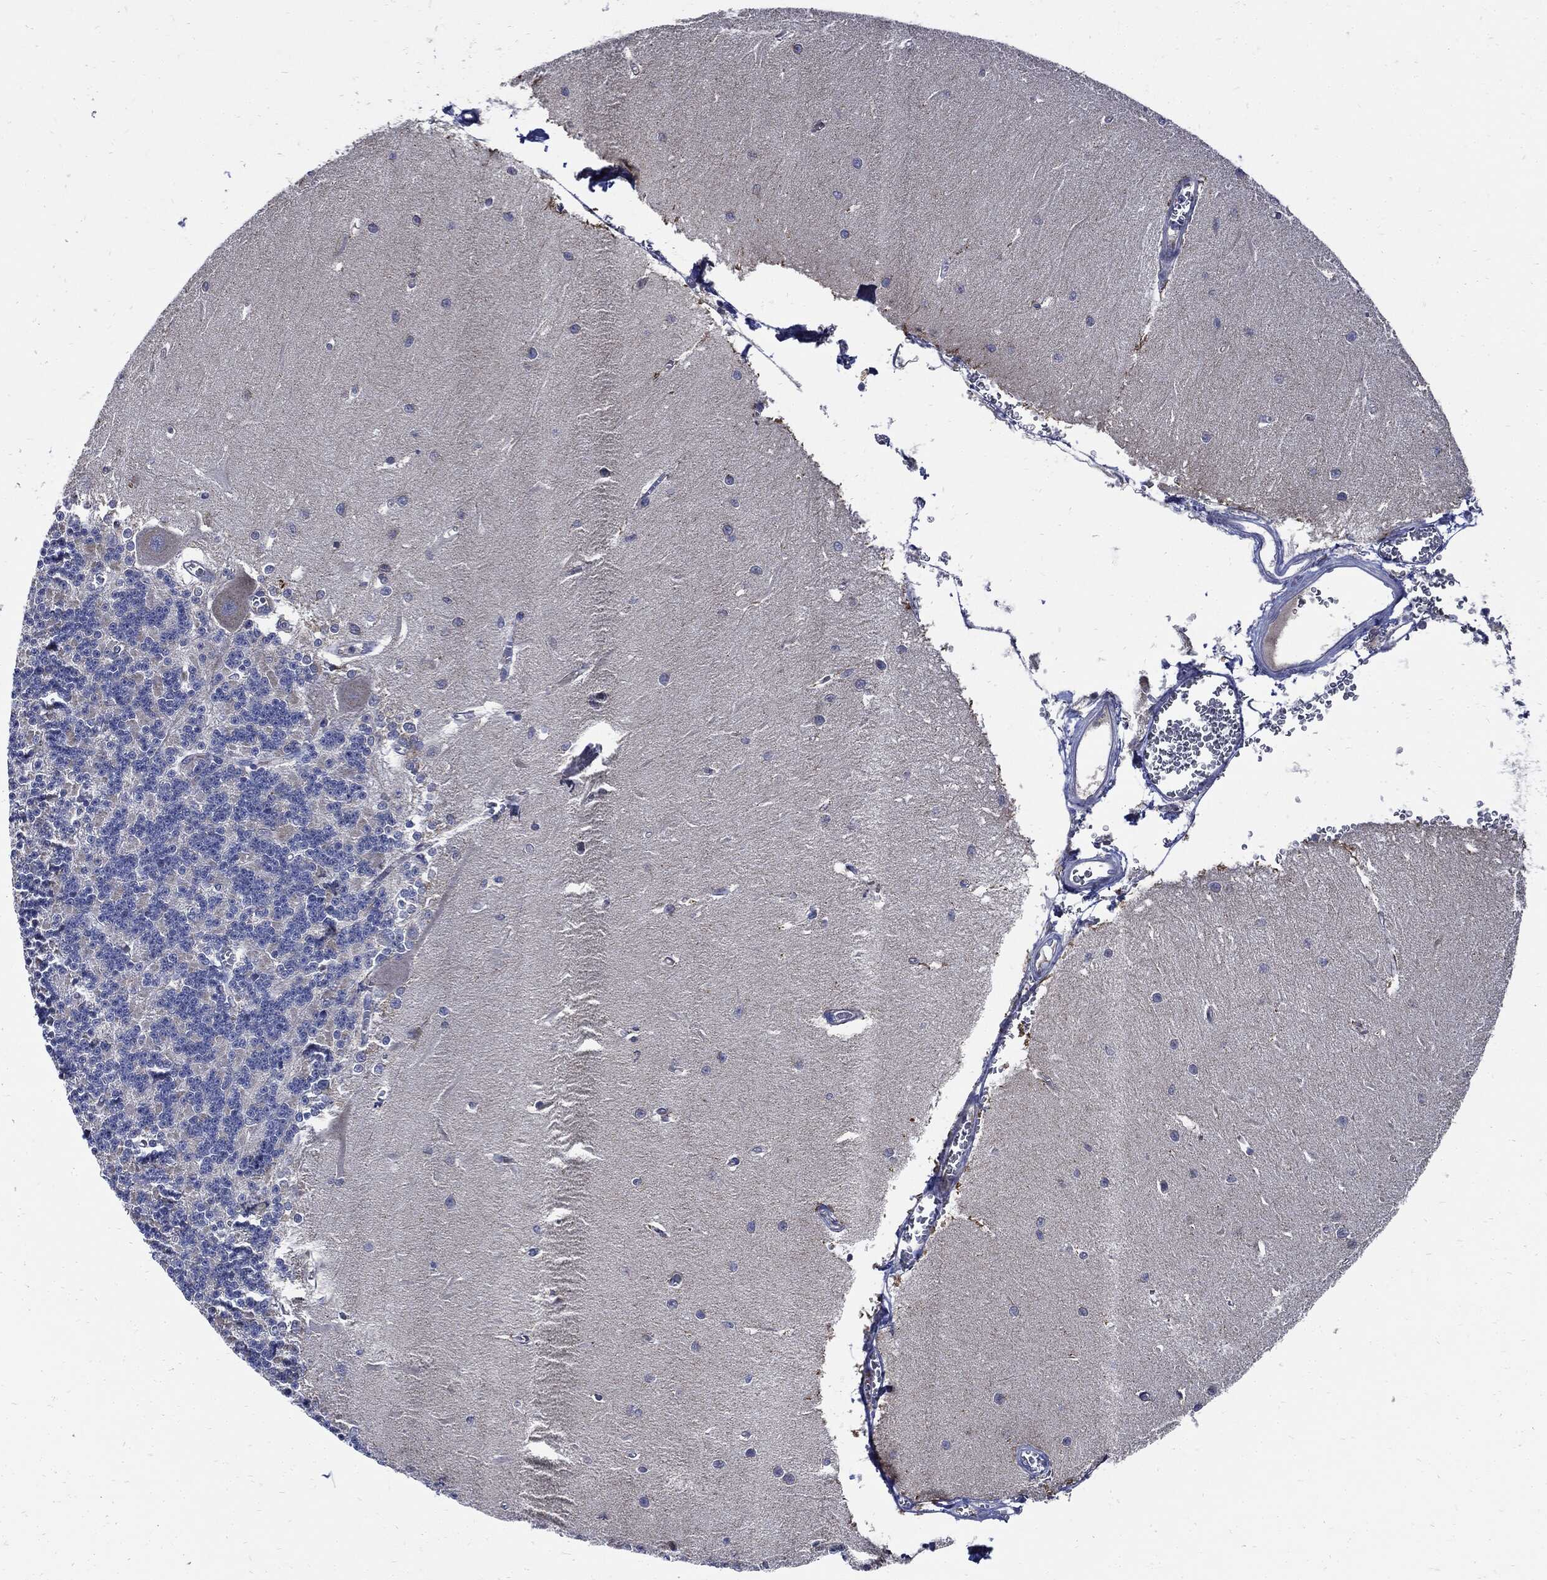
{"staining": {"intensity": "negative", "quantity": "none", "location": "none"}, "tissue": "cerebellum", "cell_type": "Cells in granular layer", "image_type": "normal", "snomed": [{"axis": "morphology", "description": "Normal tissue, NOS"}, {"axis": "topography", "description": "Cerebellum"}], "caption": "This micrograph is of benign cerebellum stained with immunohistochemistry (IHC) to label a protein in brown with the nuclei are counter-stained blue. There is no expression in cells in granular layer. (Stains: DAB IHC with hematoxylin counter stain, Microscopy: brightfield microscopy at high magnification).", "gene": "CPE", "patient": {"sex": "male", "age": 37}}